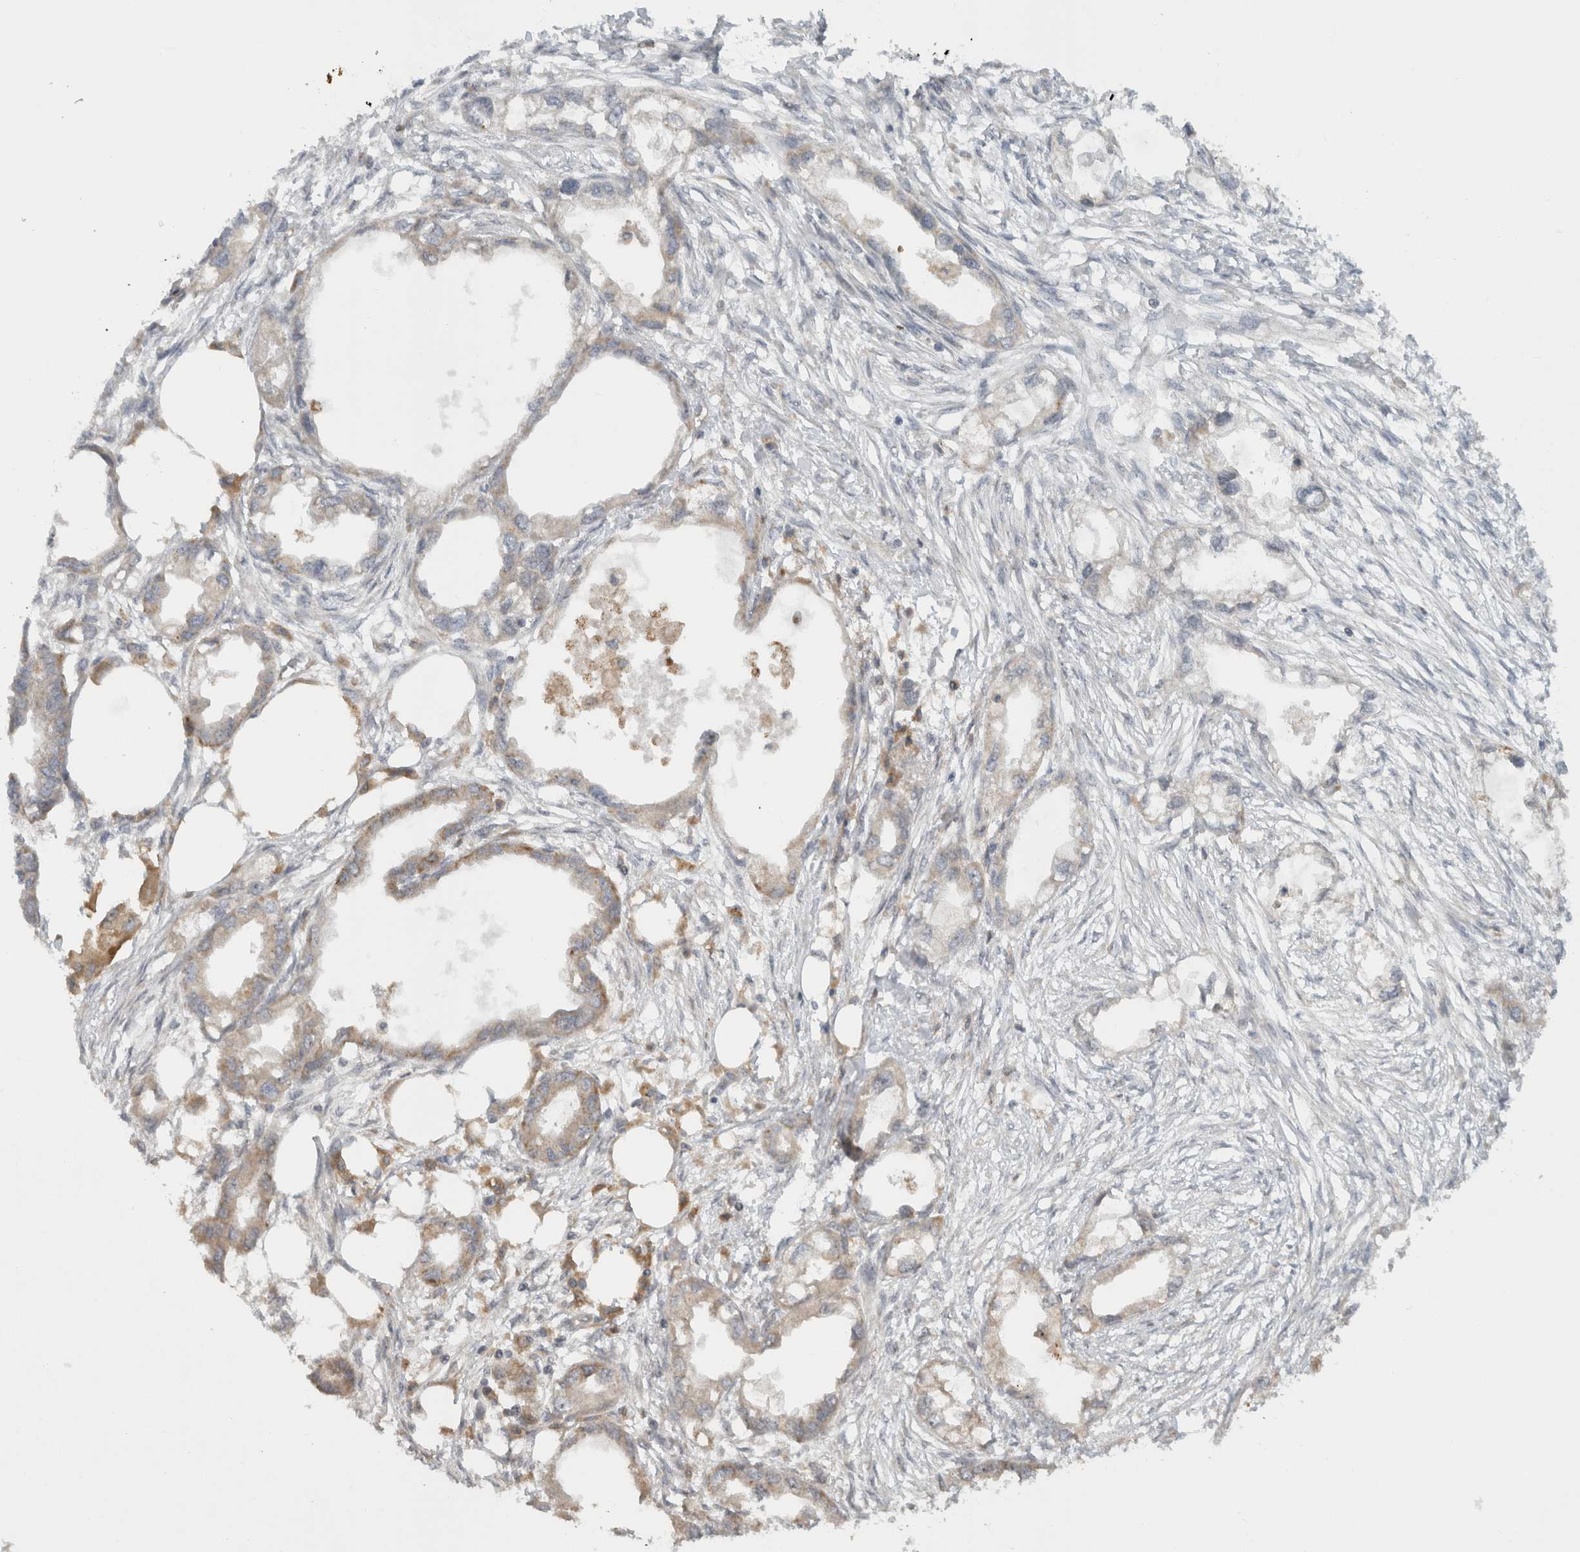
{"staining": {"intensity": "weak", "quantity": ">75%", "location": "cytoplasmic/membranous"}, "tissue": "endometrial cancer", "cell_type": "Tumor cells", "image_type": "cancer", "snomed": [{"axis": "morphology", "description": "Adenocarcinoma, NOS"}, {"axis": "morphology", "description": "Adenocarcinoma, metastatic, NOS"}, {"axis": "topography", "description": "Adipose tissue"}, {"axis": "topography", "description": "Endometrium"}], "caption": "Protein staining of endometrial metastatic adenocarcinoma tissue shows weak cytoplasmic/membranous staining in approximately >75% of tumor cells.", "gene": "WASF2", "patient": {"sex": "female", "age": 67}}